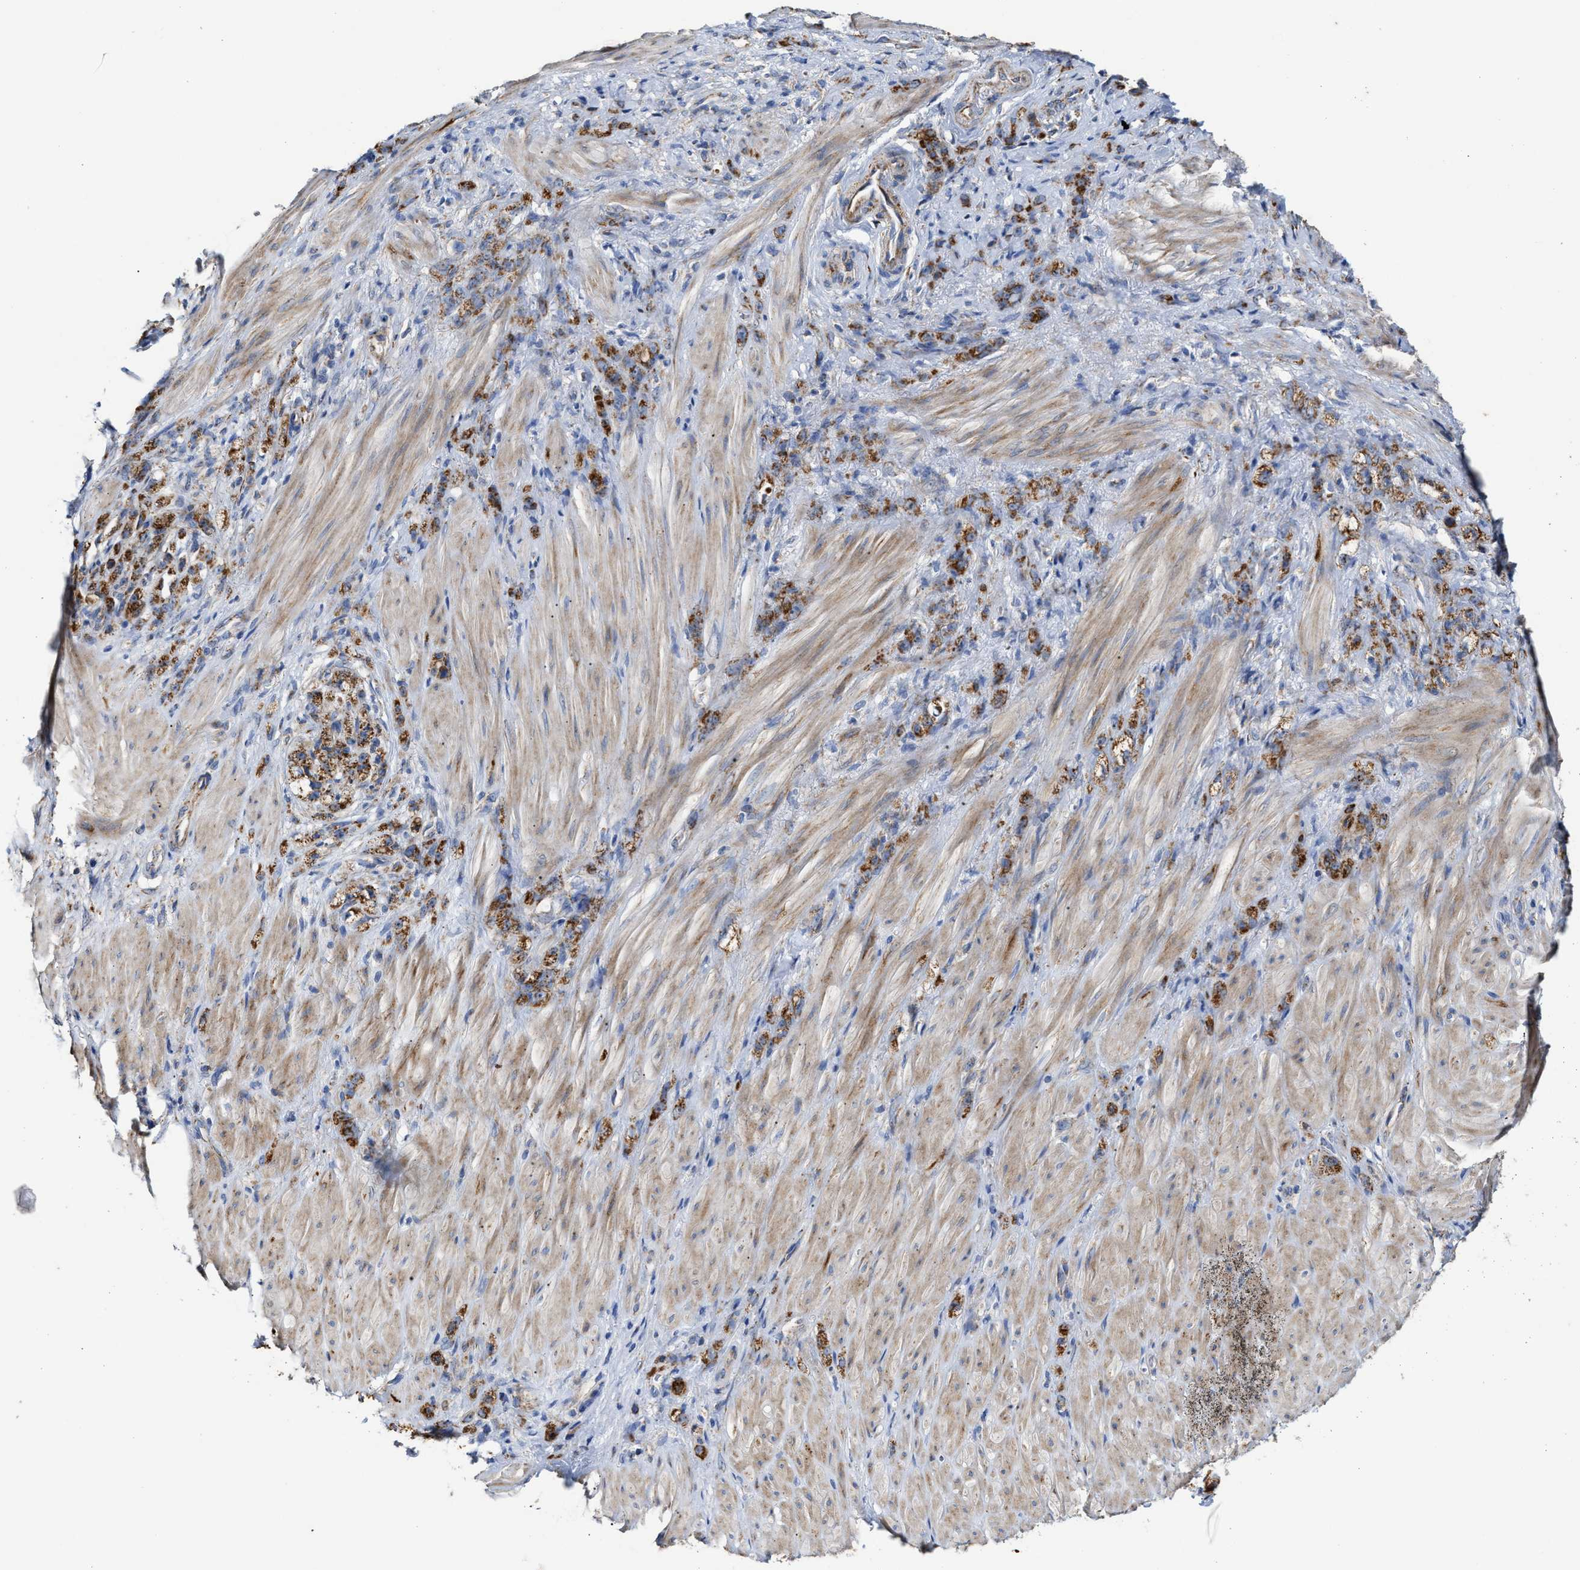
{"staining": {"intensity": "moderate", "quantity": ">75%", "location": "cytoplasmic/membranous"}, "tissue": "stomach cancer", "cell_type": "Tumor cells", "image_type": "cancer", "snomed": [{"axis": "morphology", "description": "Normal tissue, NOS"}, {"axis": "morphology", "description": "Adenocarcinoma, NOS"}, {"axis": "topography", "description": "Stomach"}], "caption": "DAB (3,3'-diaminobenzidine) immunohistochemical staining of human adenocarcinoma (stomach) shows moderate cytoplasmic/membranous protein expression in approximately >75% of tumor cells. The staining was performed using DAB, with brown indicating positive protein expression. Nuclei are stained blue with hematoxylin.", "gene": "MECR", "patient": {"sex": "male", "age": 82}}